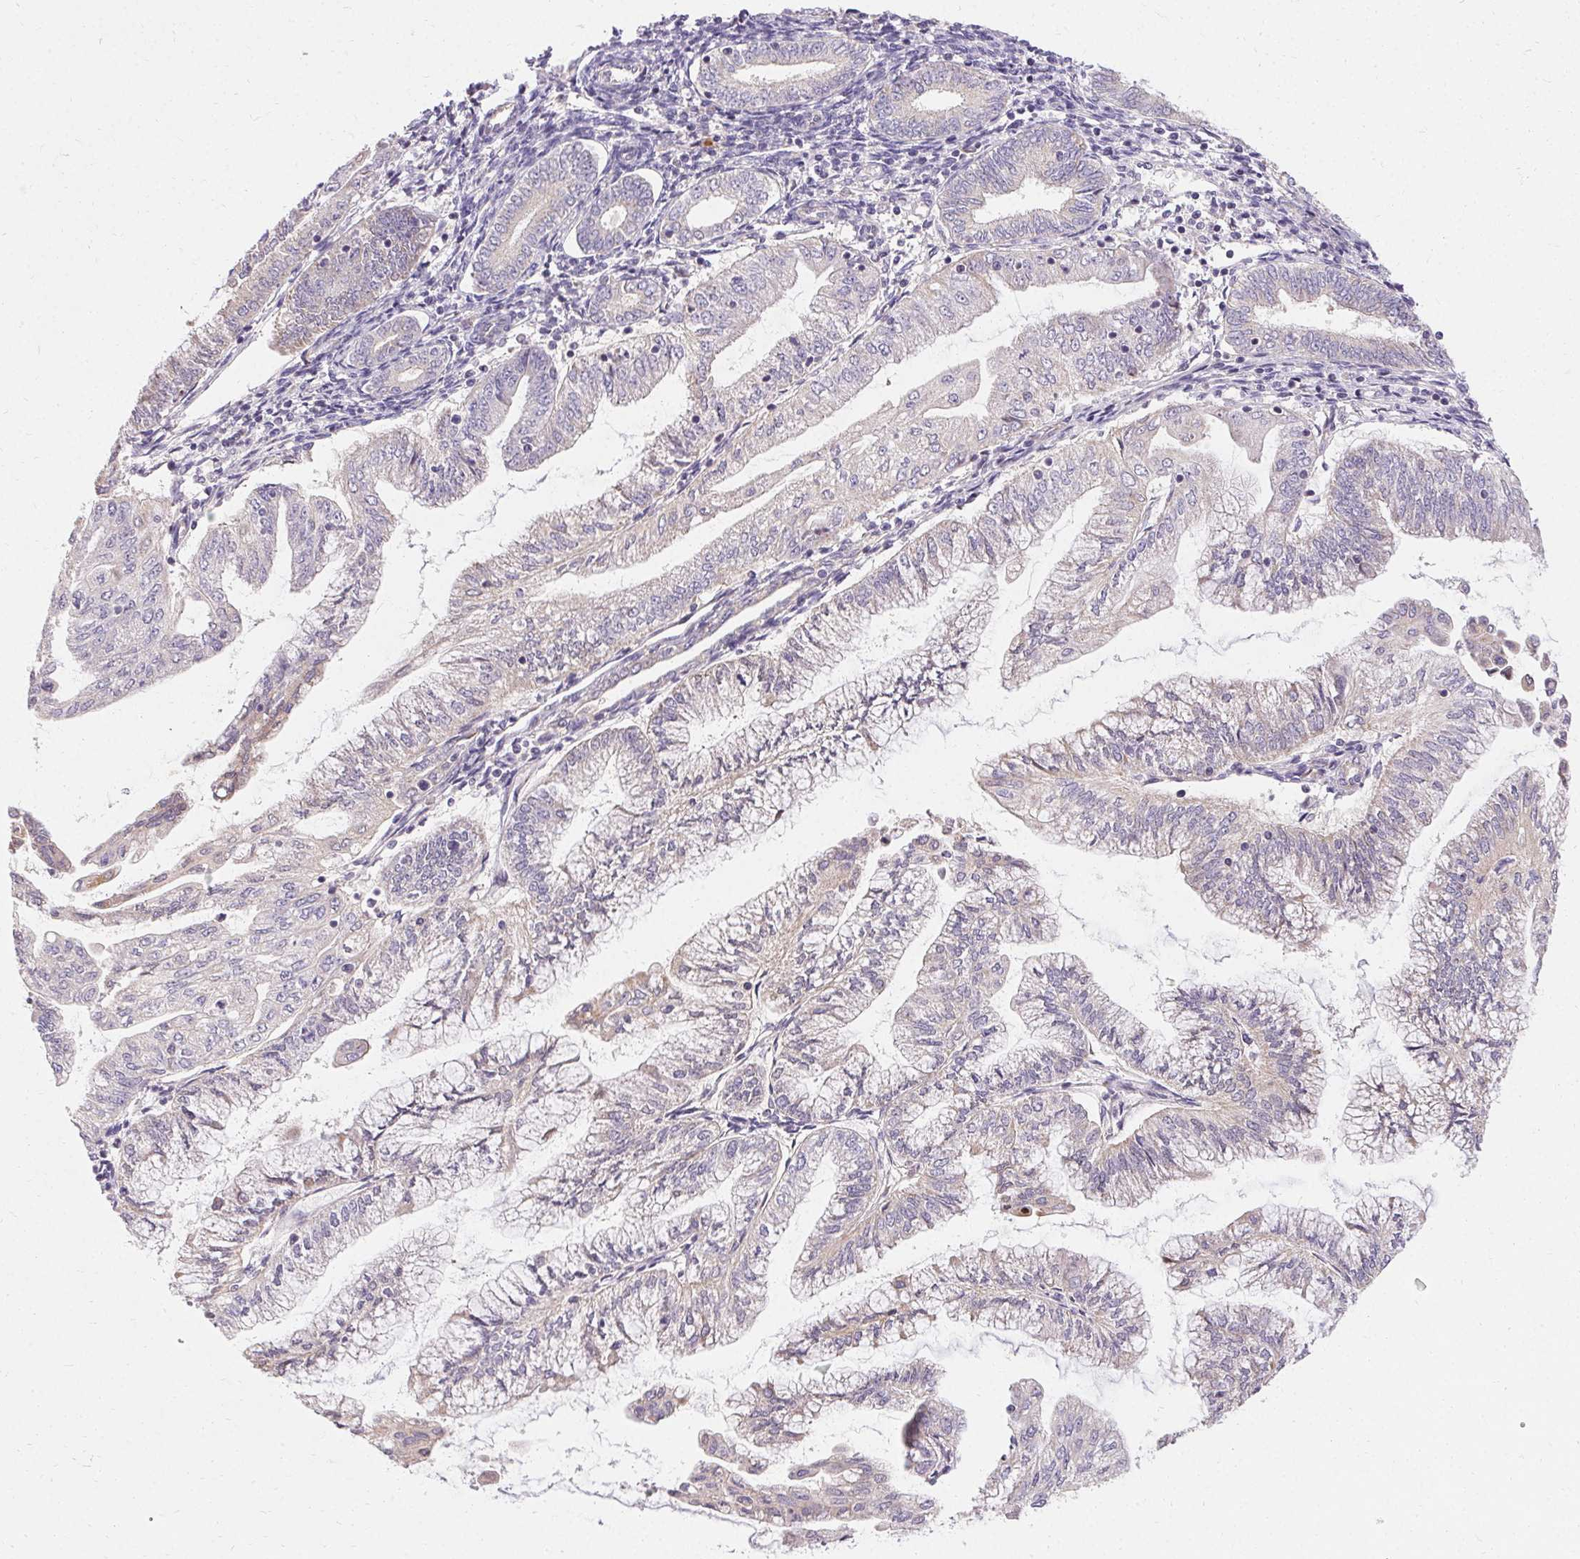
{"staining": {"intensity": "negative", "quantity": "none", "location": "none"}, "tissue": "endometrial cancer", "cell_type": "Tumor cells", "image_type": "cancer", "snomed": [{"axis": "morphology", "description": "Adenocarcinoma, NOS"}, {"axis": "topography", "description": "Endometrium"}], "caption": "A micrograph of human endometrial cancer is negative for staining in tumor cells.", "gene": "TRIP13", "patient": {"sex": "female", "age": 55}}